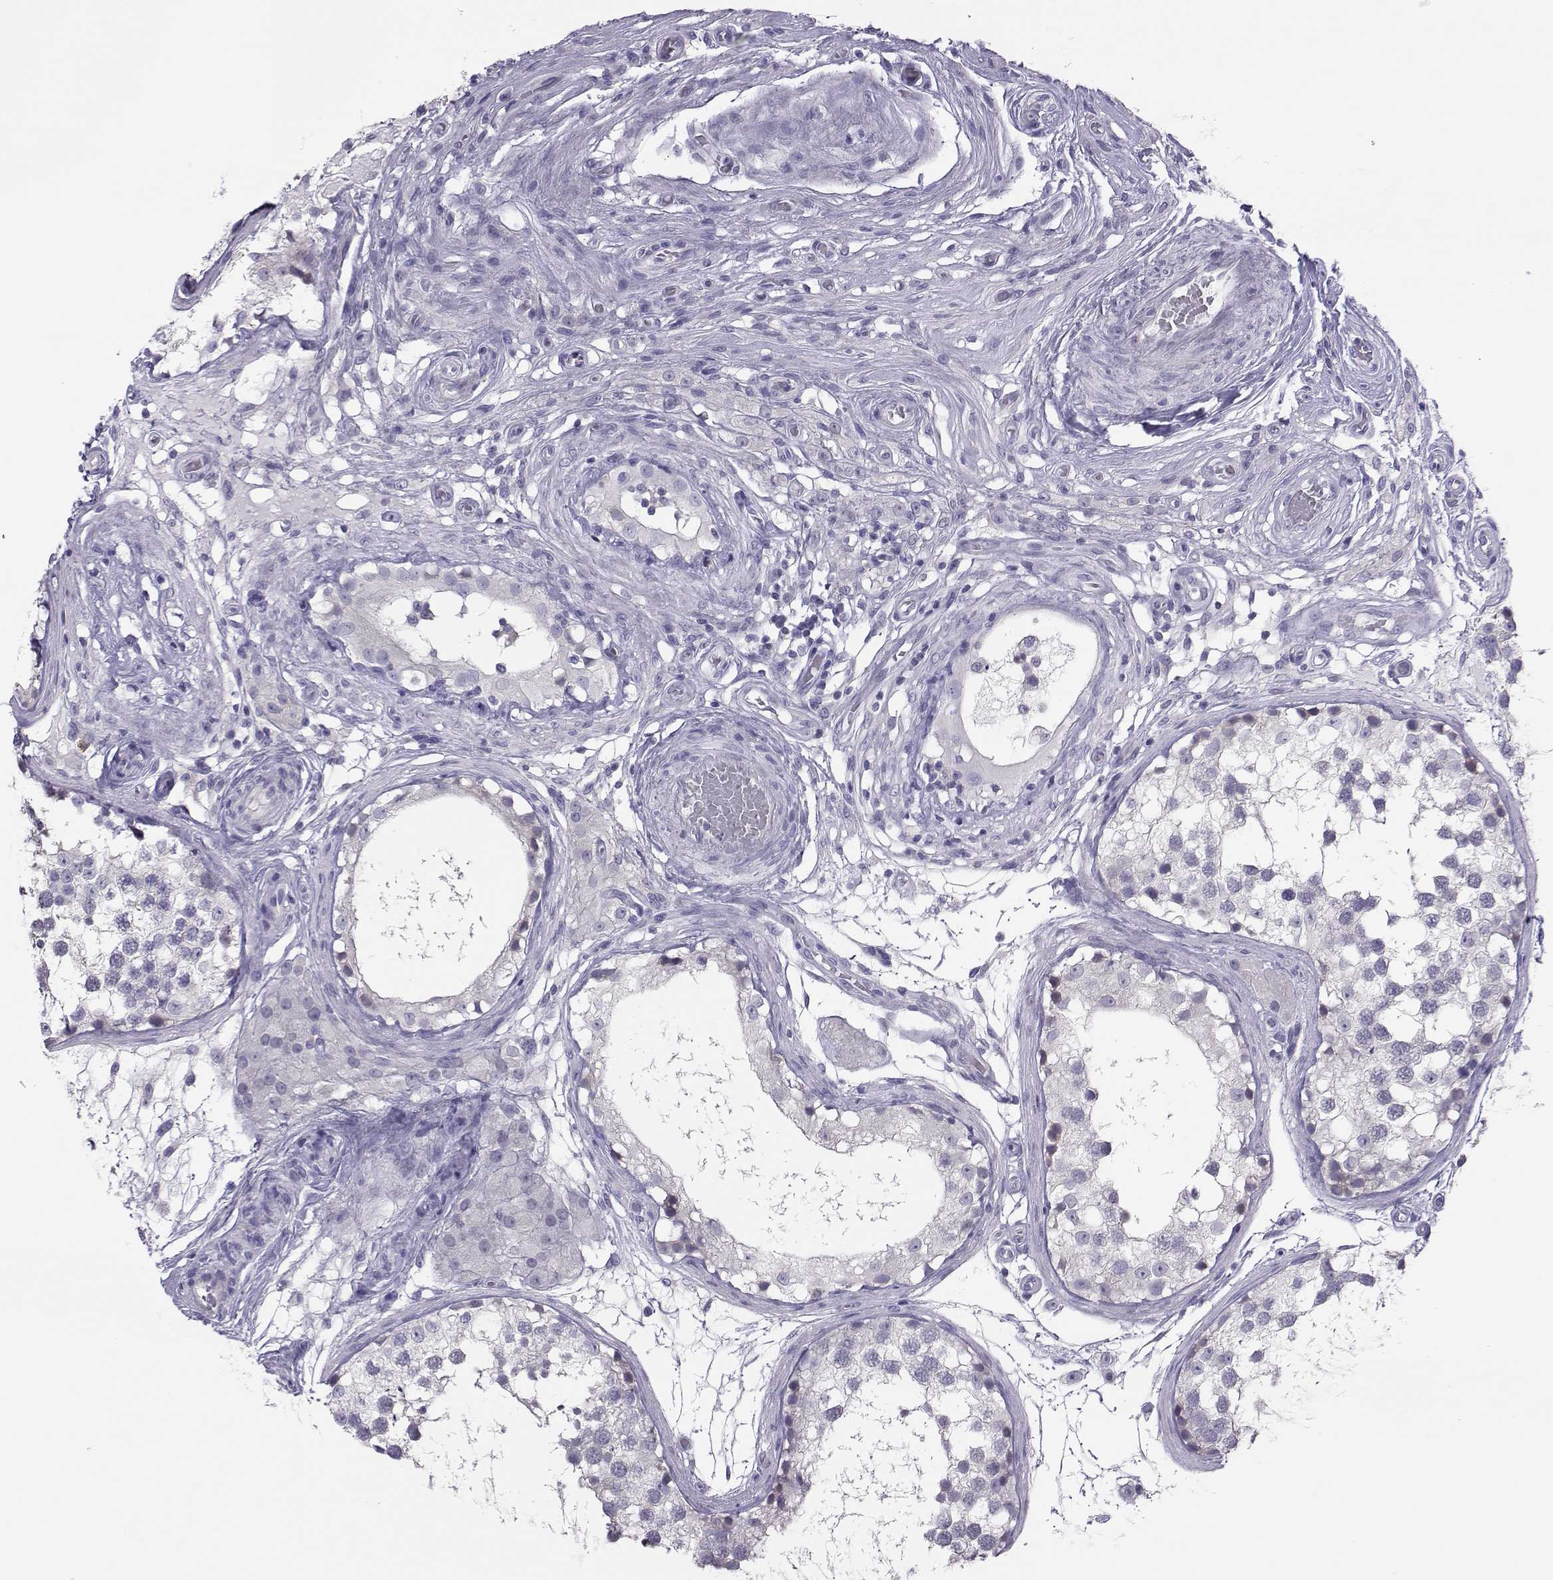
{"staining": {"intensity": "negative", "quantity": "none", "location": "none"}, "tissue": "testis", "cell_type": "Cells in seminiferous ducts", "image_type": "normal", "snomed": [{"axis": "morphology", "description": "Normal tissue, NOS"}, {"axis": "morphology", "description": "Seminoma, NOS"}, {"axis": "topography", "description": "Testis"}], "caption": "The micrograph demonstrates no significant expression in cells in seminiferous ducts of testis.", "gene": "TRPM7", "patient": {"sex": "male", "age": 65}}